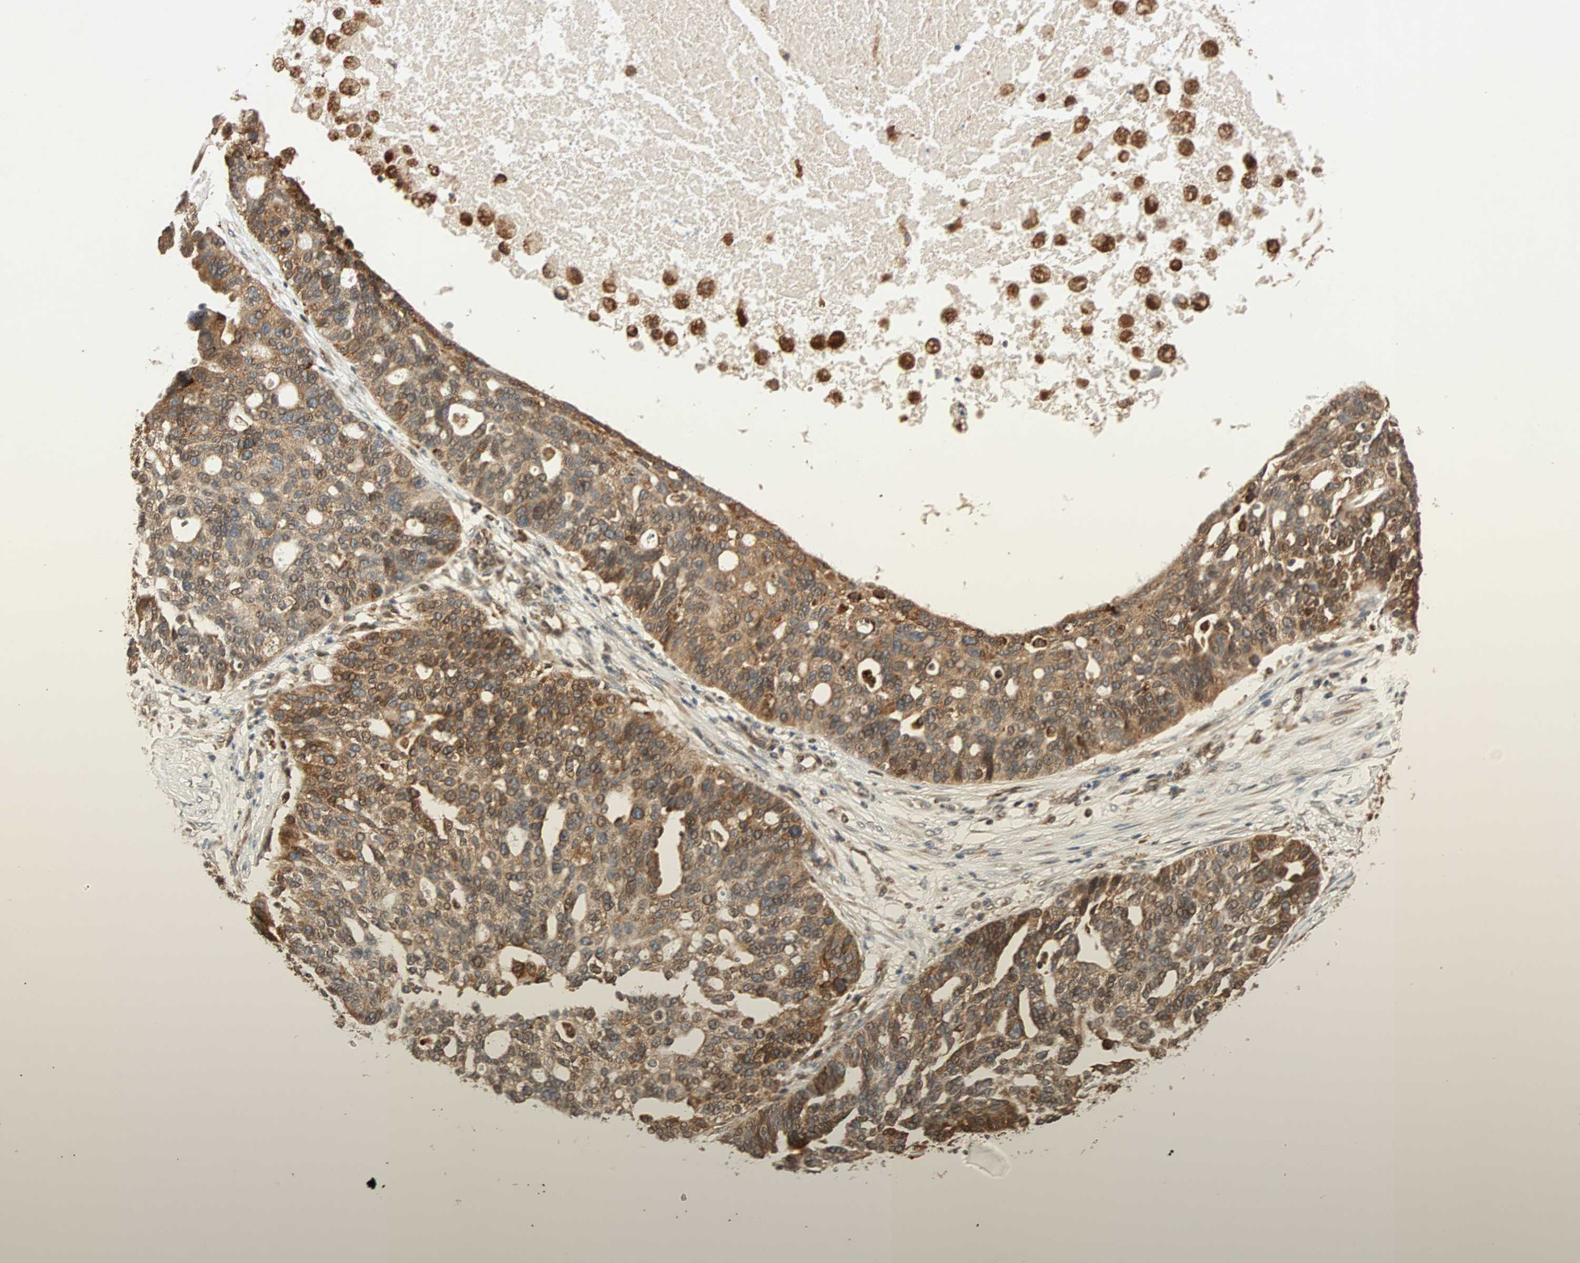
{"staining": {"intensity": "moderate", "quantity": ">75%", "location": "cytoplasmic/membranous"}, "tissue": "ovarian cancer", "cell_type": "Tumor cells", "image_type": "cancer", "snomed": [{"axis": "morphology", "description": "Cystadenocarcinoma, serous, NOS"}, {"axis": "topography", "description": "Ovary"}], "caption": "Human ovarian cancer (serous cystadenocarcinoma) stained with a protein marker reveals moderate staining in tumor cells.", "gene": "AUP1", "patient": {"sex": "female", "age": 59}}